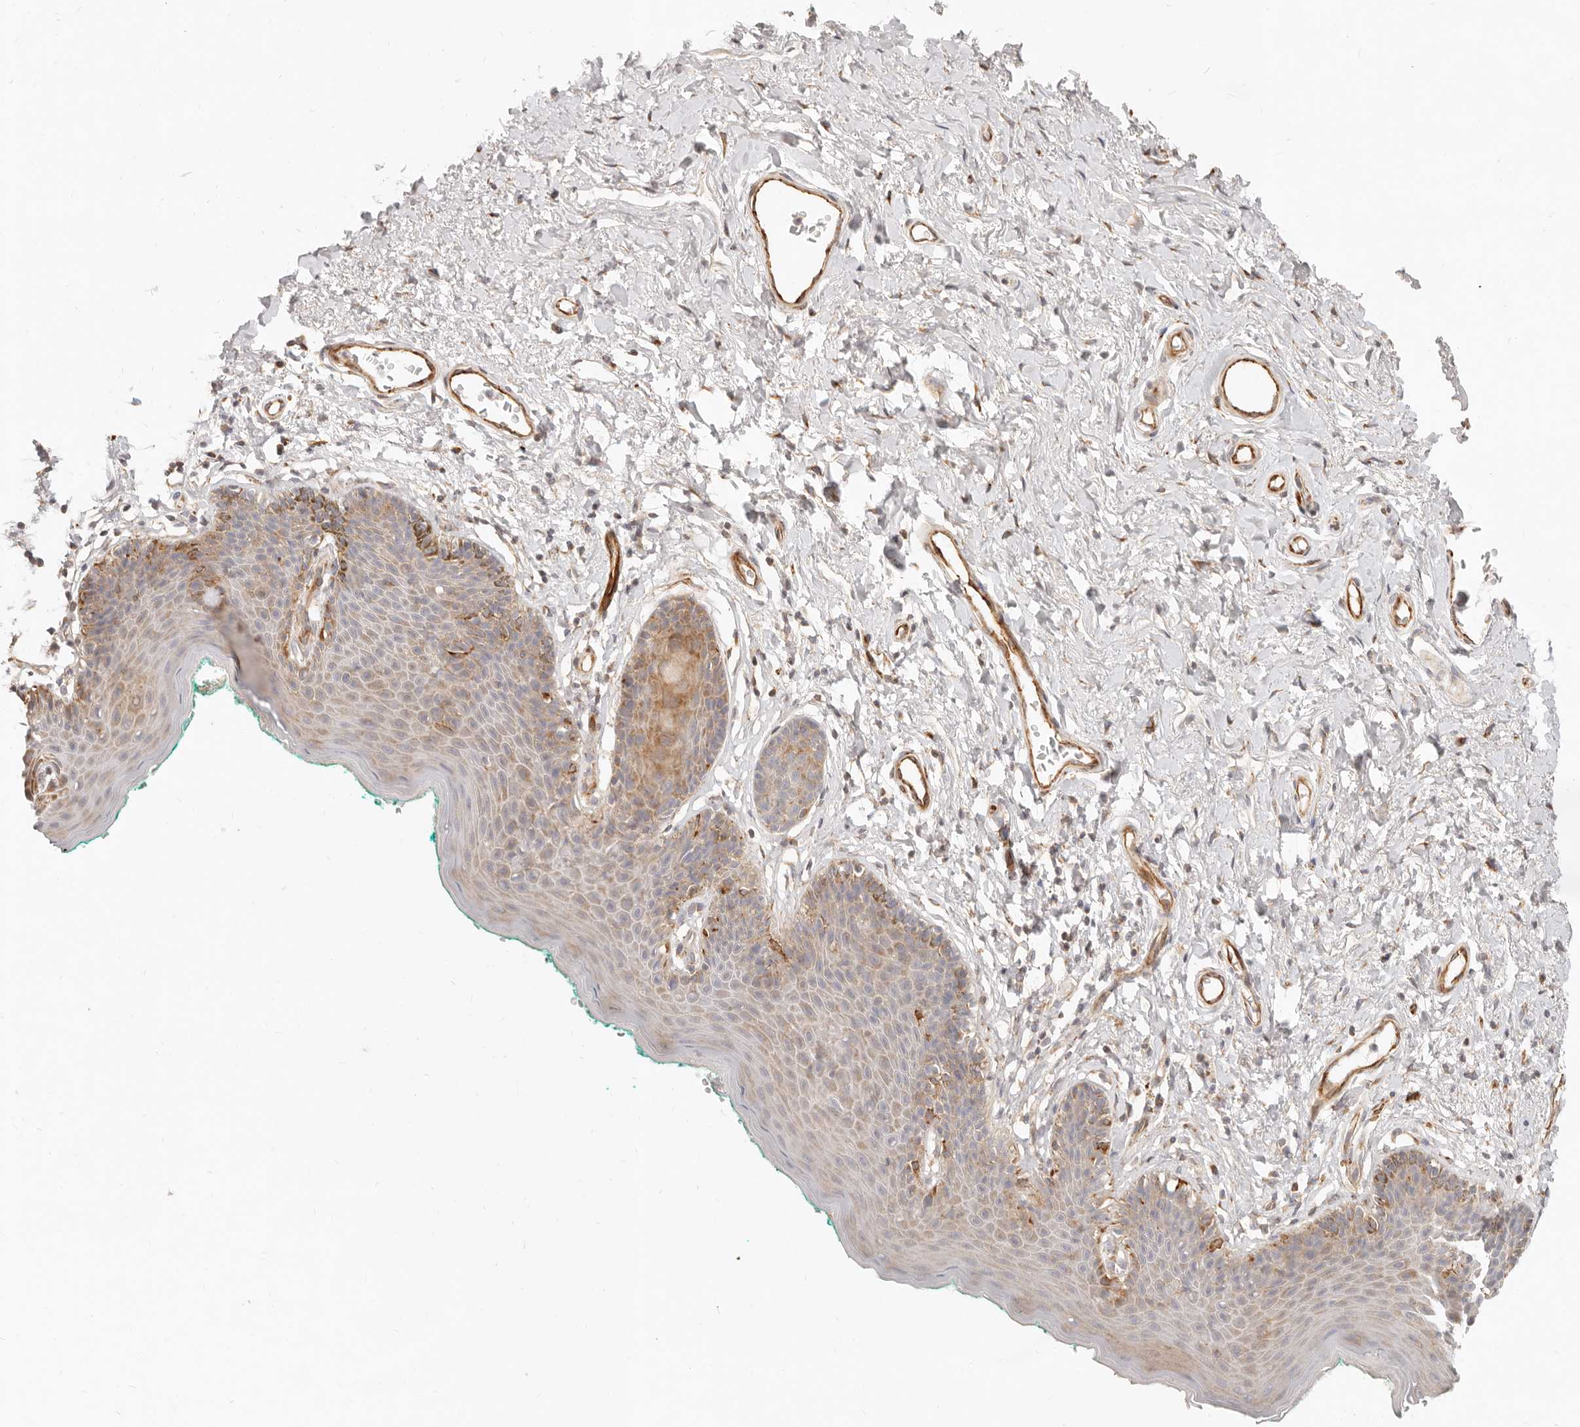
{"staining": {"intensity": "moderate", "quantity": "<25%", "location": "cytoplasmic/membranous"}, "tissue": "skin", "cell_type": "Epidermal cells", "image_type": "normal", "snomed": [{"axis": "morphology", "description": "Normal tissue, NOS"}, {"axis": "topography", "description": "Vulva"}], "caption": "Immunohistochemical staining of unremarkable human skin exhibits <25% levels of moderate cytoplasmic/membranous protein positivity in approximately <25% of epidermal cells. (Brightfield microscopy of DAB IHC at high magnification).", "gene": "SASS6", "patient": {"sex": "female", "age": 66}}